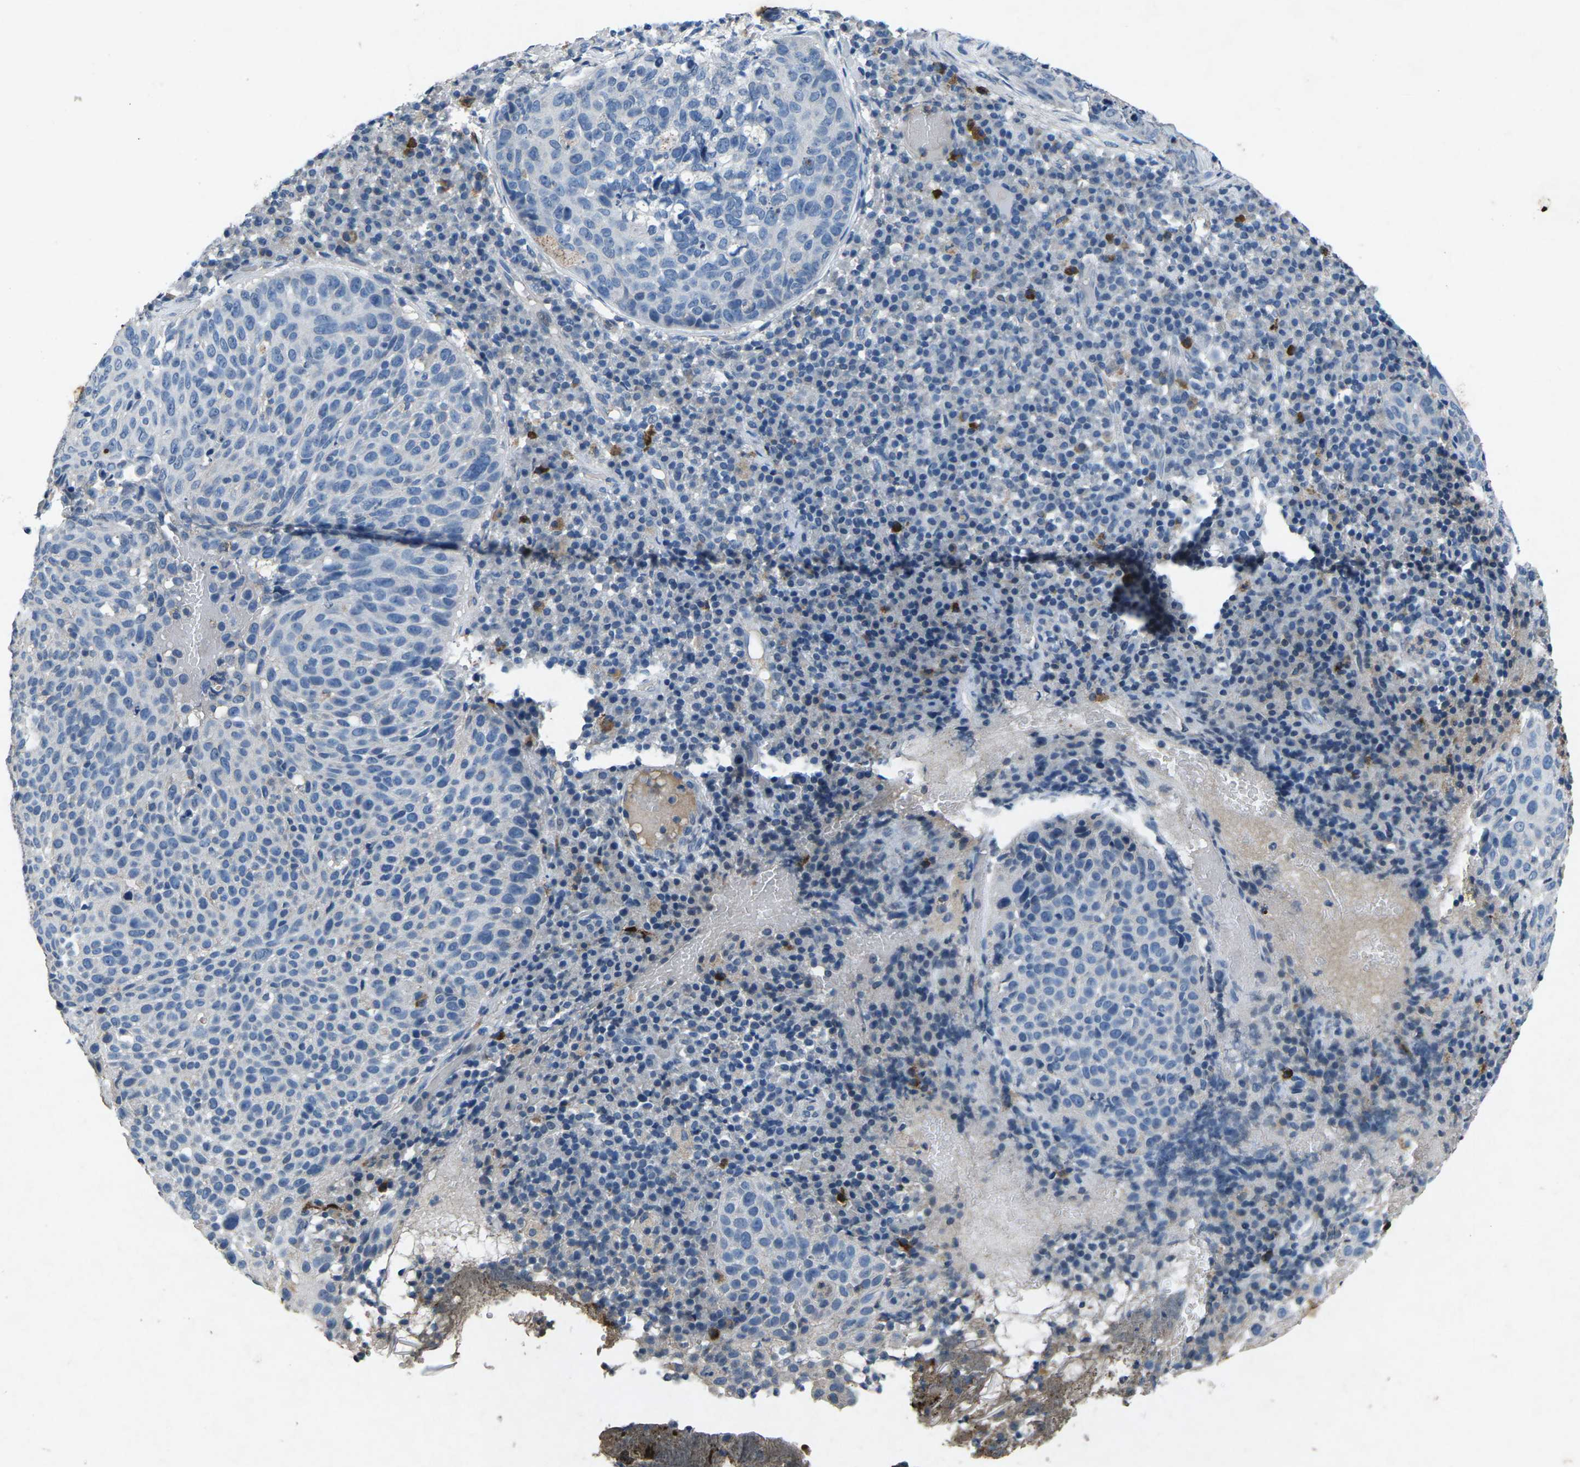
{"staining": {"intensity": "negative", "quantity": "none", "location": "none"}, "tissue": "skin cancer", "cell_type": "Tumor cells", "image_type": "cancer", "snomed": [{"axis": "morphology", "description": "Squamous cell carcinoma in situ, NOS"}, {"axis": "morphology", "description": "Squamous cell carcinoma, NOS"}, {"axis": "topography", "description": "Skin"}], "caption": "Protein analysis of skin cancer displays no significant staining in tumor cells. (DAB (3,3'-diaminobenzidine) immunohistochemistry, high magnification).", "gene": "PLG", "patient": {"sex": "male", "age": 93}}